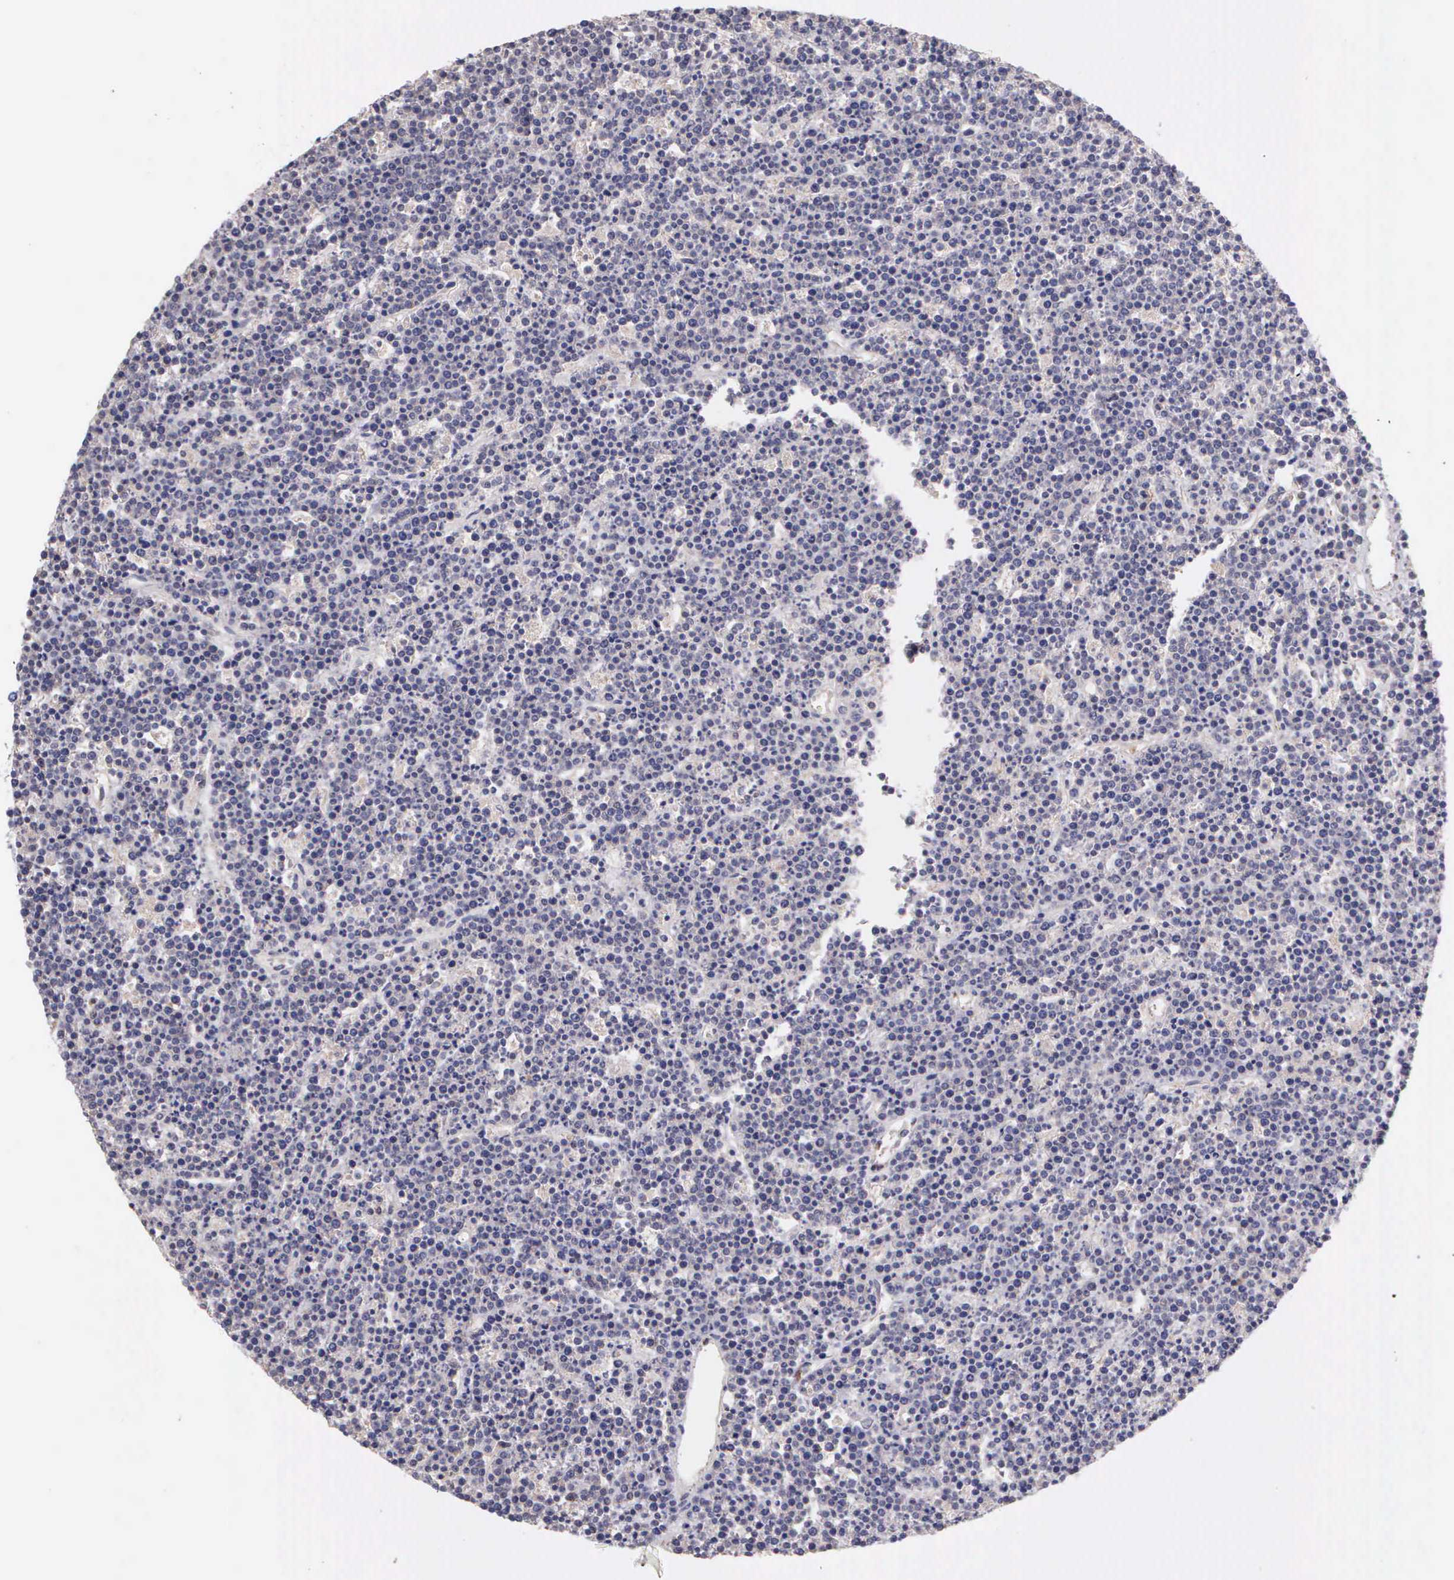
{"staining": {"intensity": "negative", "quantity": "none", "location": "none"}, "tissue": "lymphoma", "cell_type": "Tumor cells", "image_type": "cancer", "snomed": [{"axis": "morphology", "description": "Malignant lymphoma, non-Hodgkin's type, High grade"}, {"axis": "topography", "description": "Ovary"}], "caption": "Lymphoma was stained to show a protein in brown. There is no significant positivity in tumor cells.", "gene": "BID", "patient": {"sex": "female", "age": 56}}